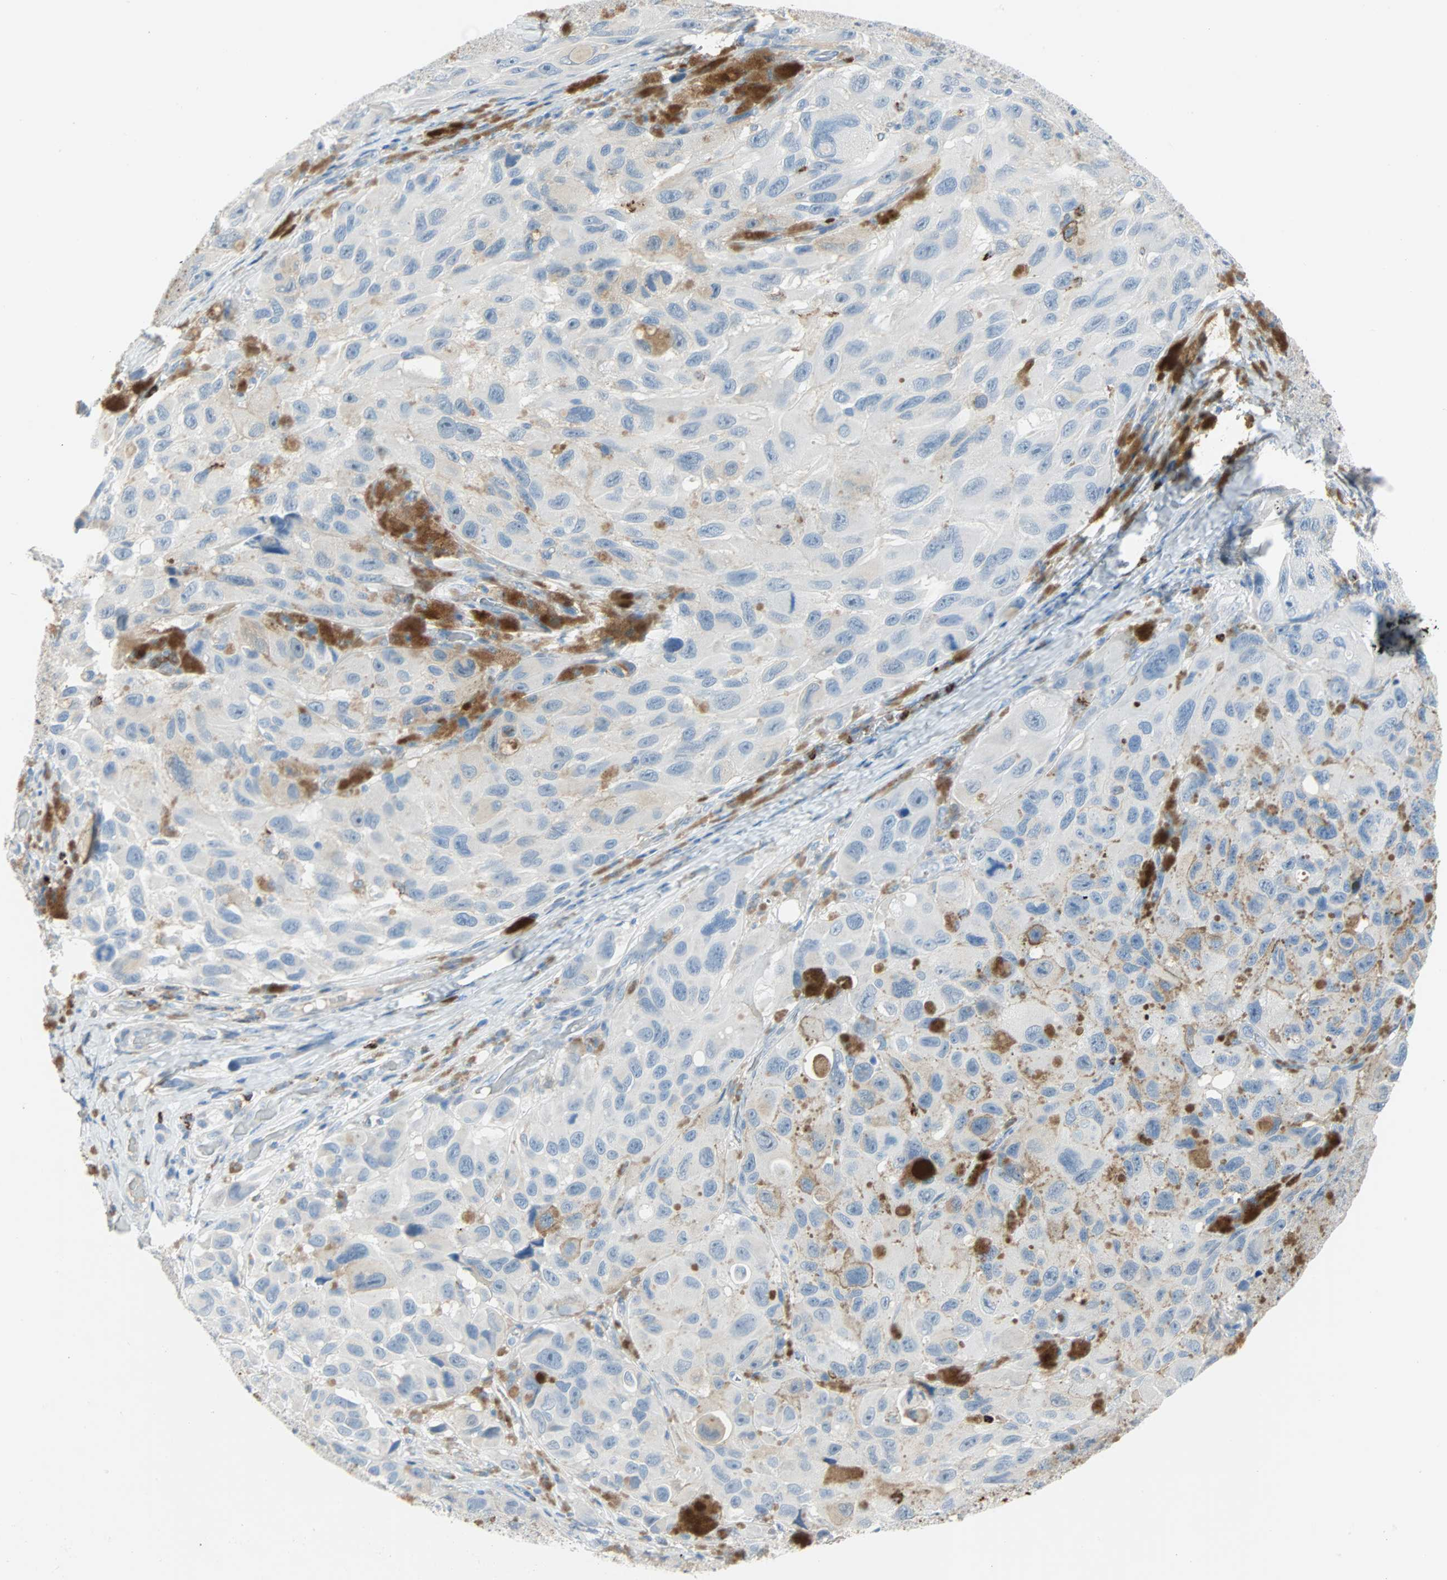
{"staining": {"intensity": "strong", "quantity": "<25%", "location": "cytoplasmic/membranous"}, "tissue": "melanoma", "cell_type": "Tumor cells", "image_type": "cancer", "snomed": [{"axis": "morphology", "description": "Malignant melanoma, NOS"}, {"axis": "topography", "description": "Skin"}], "caption": "About <25% of tumor cells in melanoma display strong cytoplasmic/membranous protein expression as visualized by brown immunohistochemical staining.", "gene": "CLEC4A", "patient": {"sex": "female", "age": 73}}